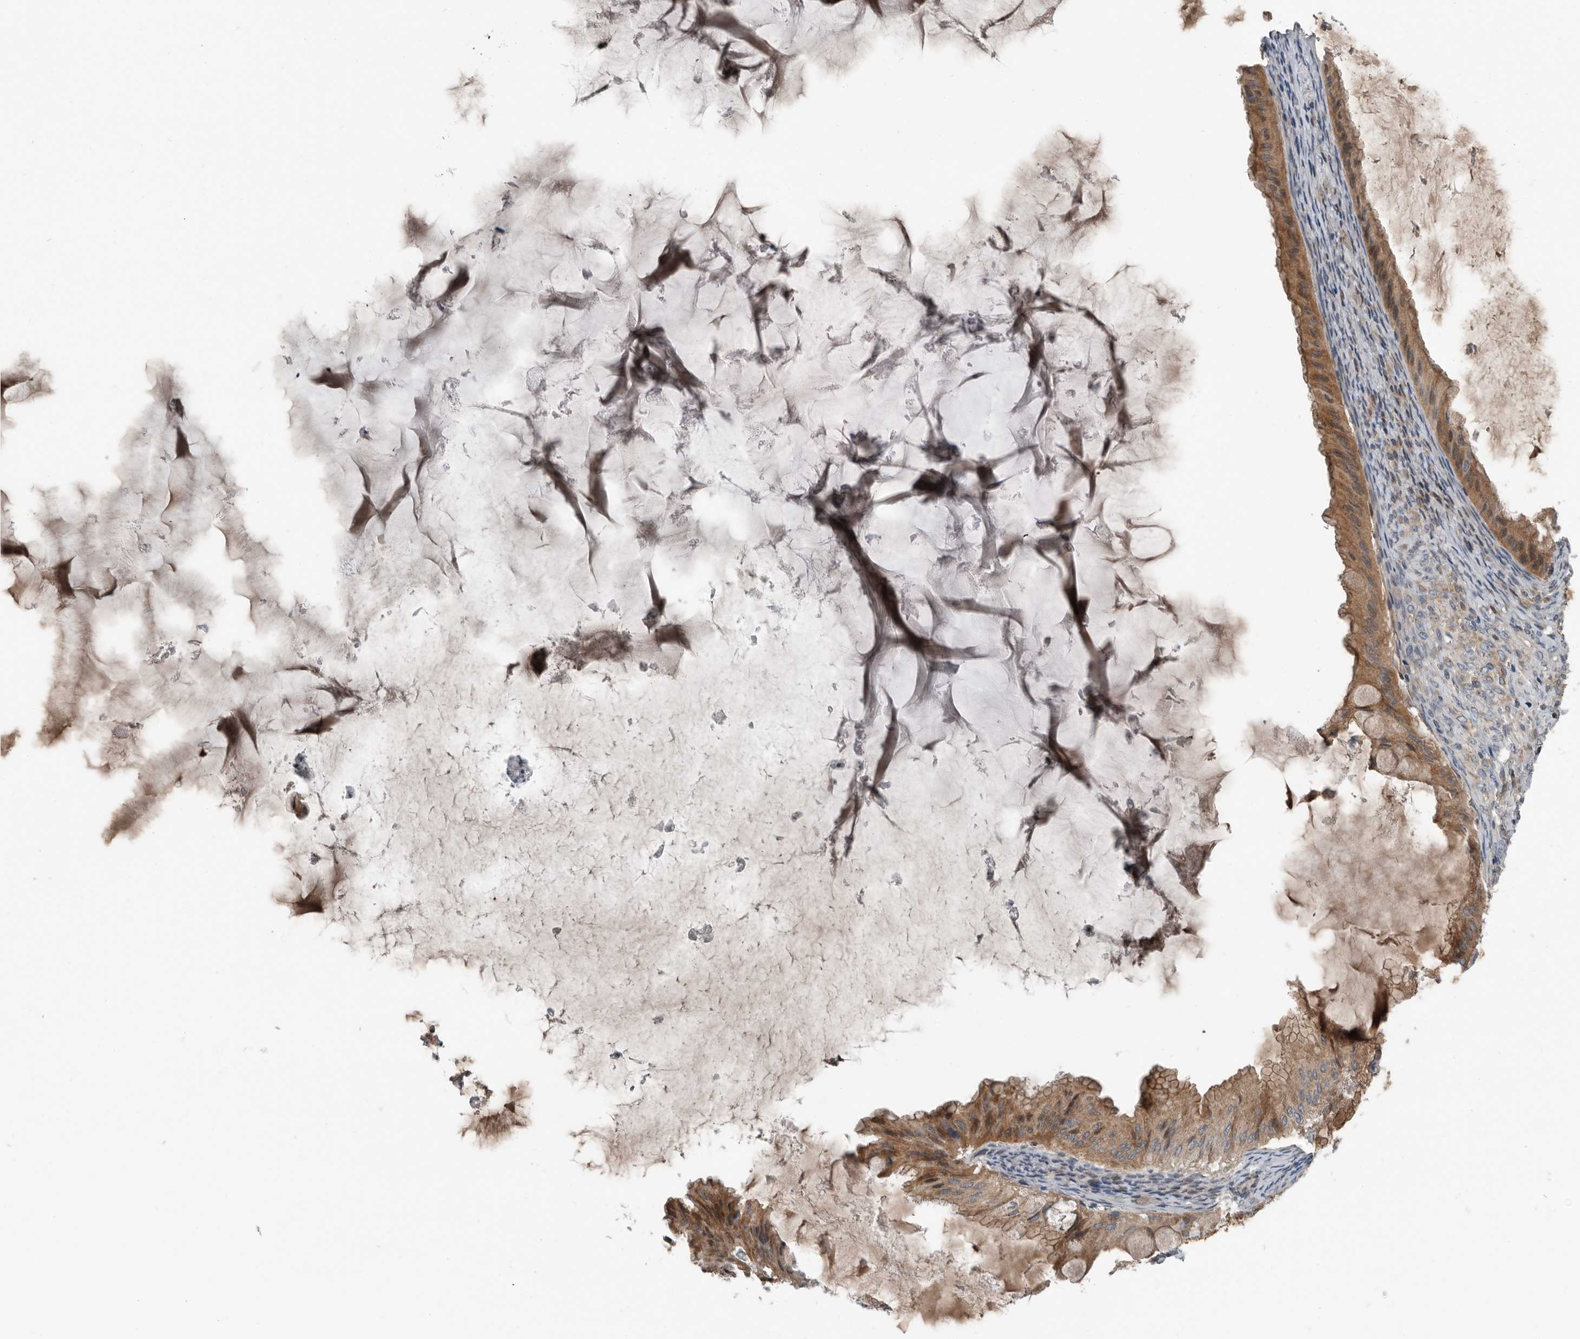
{"staining": {"intensity": "moderate", "quantity": ">75%", "location": "cytoplasmic/membranous"}, "tissue": "ovarian cancer", "cell_type": "Tumor cells", "image_type": "cancer", "snomed": [{"axis": "morphology", "description": "Cystadenocarcinoma, mucinous, NOS"}, {"axis": "topography", "description": "Ovary"}], "caption": "Human mucinous cystadenocarcinoma (ovarian) stained with a protein marker exhibits moderate staining in tumor cells.", "gene": "TMEM199", "patient": {"sex": "female", "age": 61}}